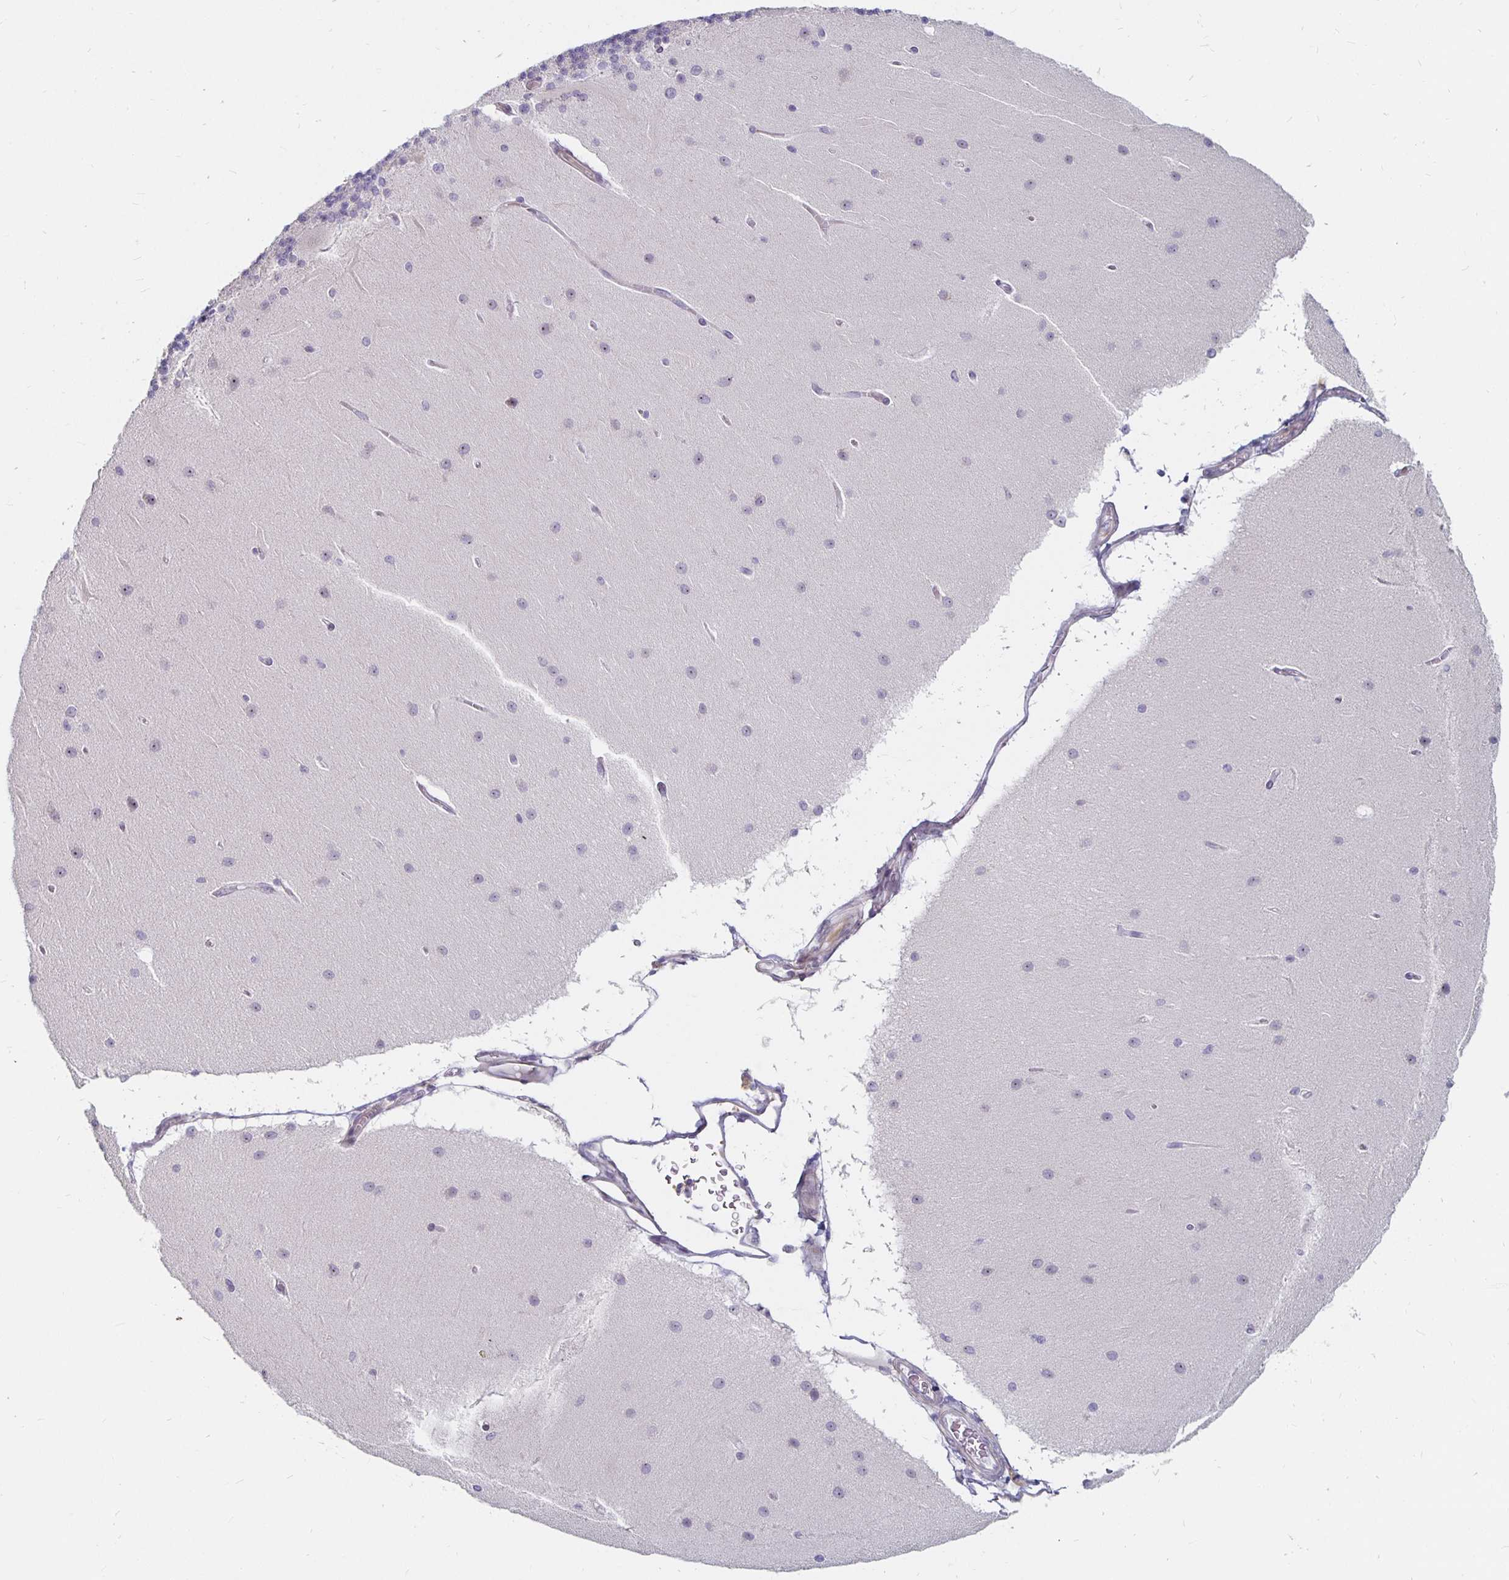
{"staining": {"intensity": "negative", "quantity": "none", "location": "none"}, "tissue": "cerebellum", "cell_type": "Cells in granular layer", "image_type": "normal", "snomed": [{"axis": "morphology", "description": "Normal tissue, NOS"}, {"axis": "topography", "description": "Cerebellum"}], "caption": "The image exhibits no staining of cells in granular layer in normal cerebellum. Brightfield microscopy of immunohistochemistry stained with DAB (brown) and hematoxylin (blue), captured at high magnification.", "gene": "NUP85", "patient": {"sex": "female", "age": 54}}